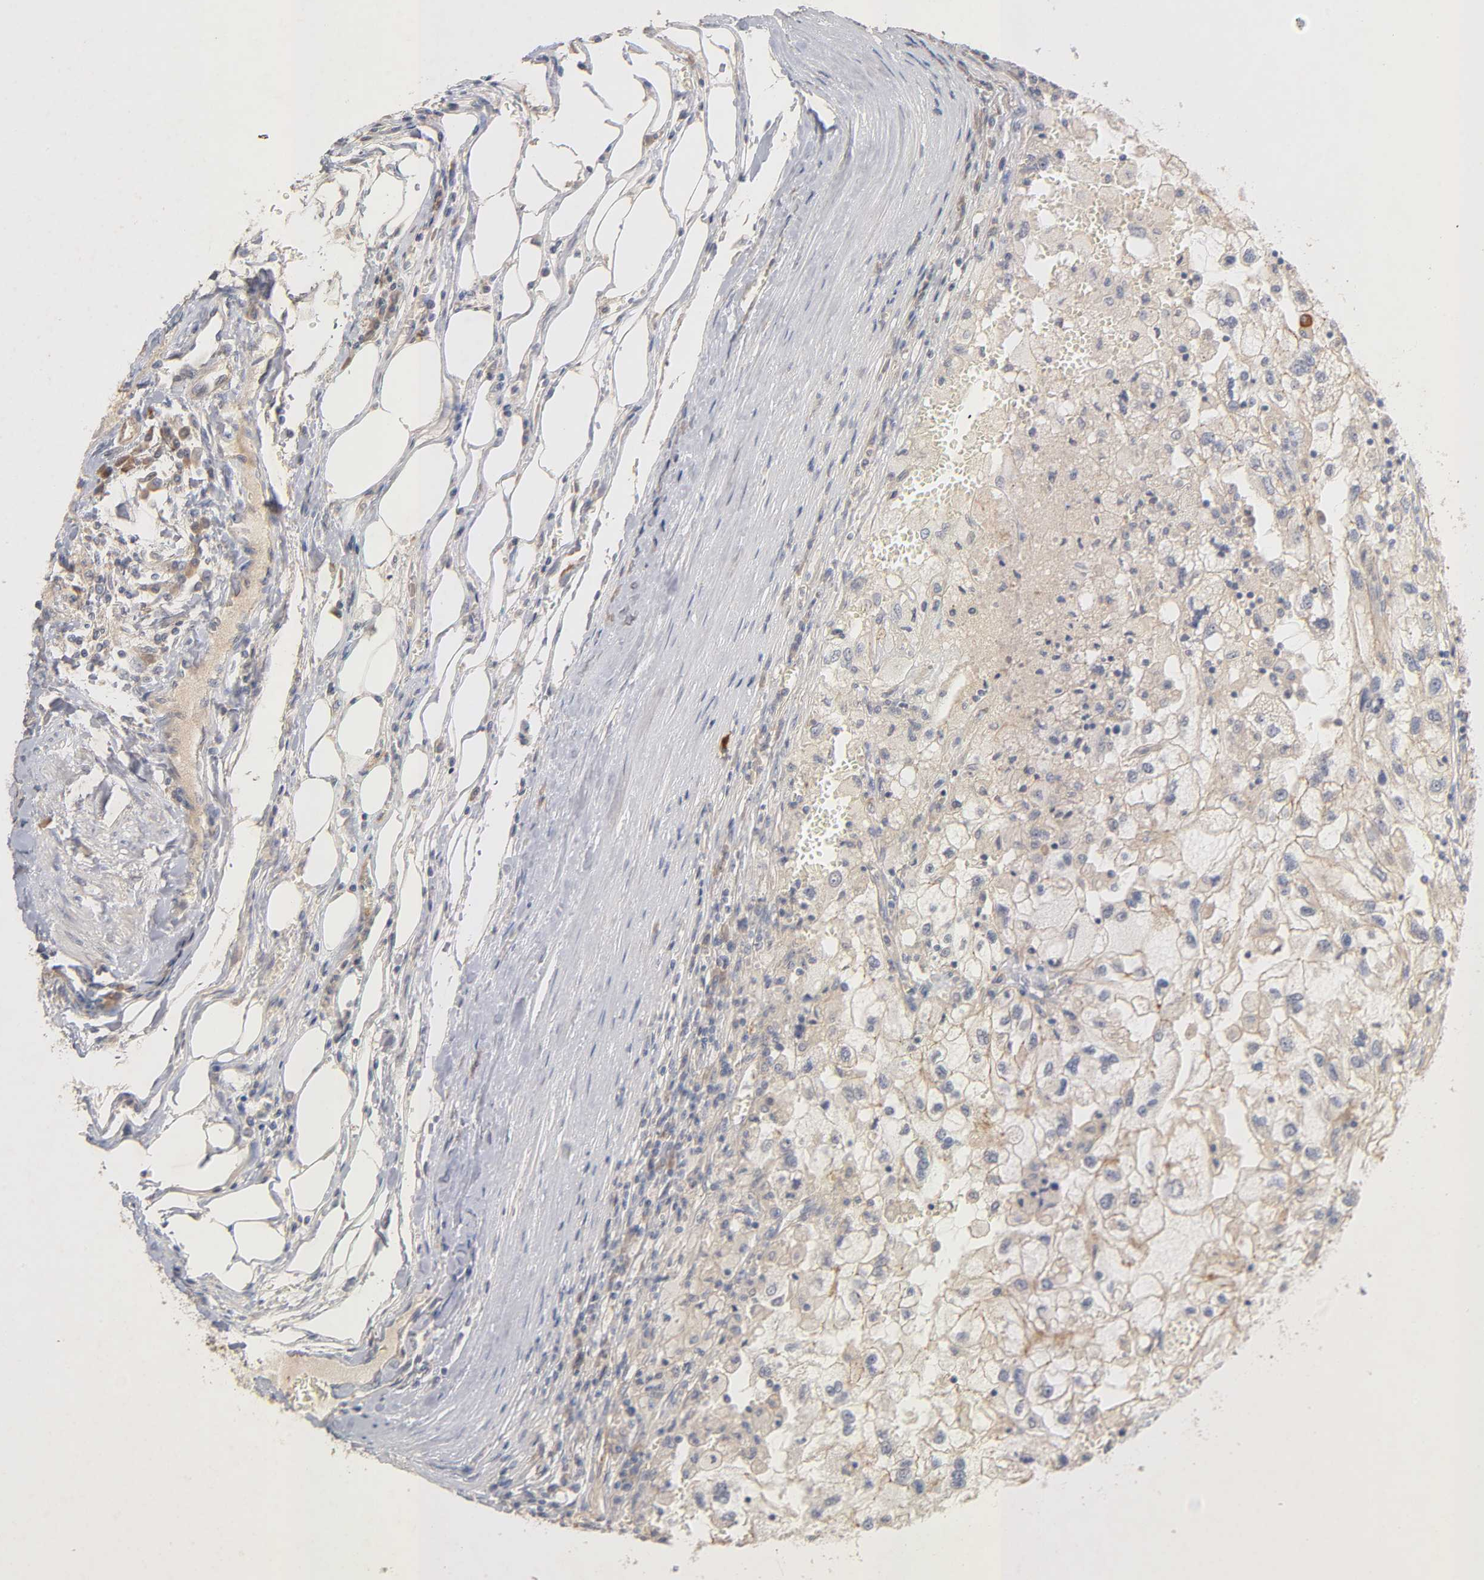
{"staining": {"intensity": "weak", "quantity": ">75%", "location": "cytoplasmic/membranous"}, "tissue": "renal cancer", "cell_type": "Tumor cells", "image_type": "cancer", "snomed": [{"axis": "morphology", "description": "Normal tissue, NOS"}, {"axis": "morphology", "description": "Adenocarcinoma, NOS"}, {"axis": "topography", "description": "Kidney"}], "caption": "IHC micrograph of human renal adenocarcinoma stained for a protein (brown), which reveals low levels of weak cytoplasmic/membranous positivity in about >75% of tumor cells.", "gene": "PDZD11", "patient": {"sex": "male", "age": 71}}